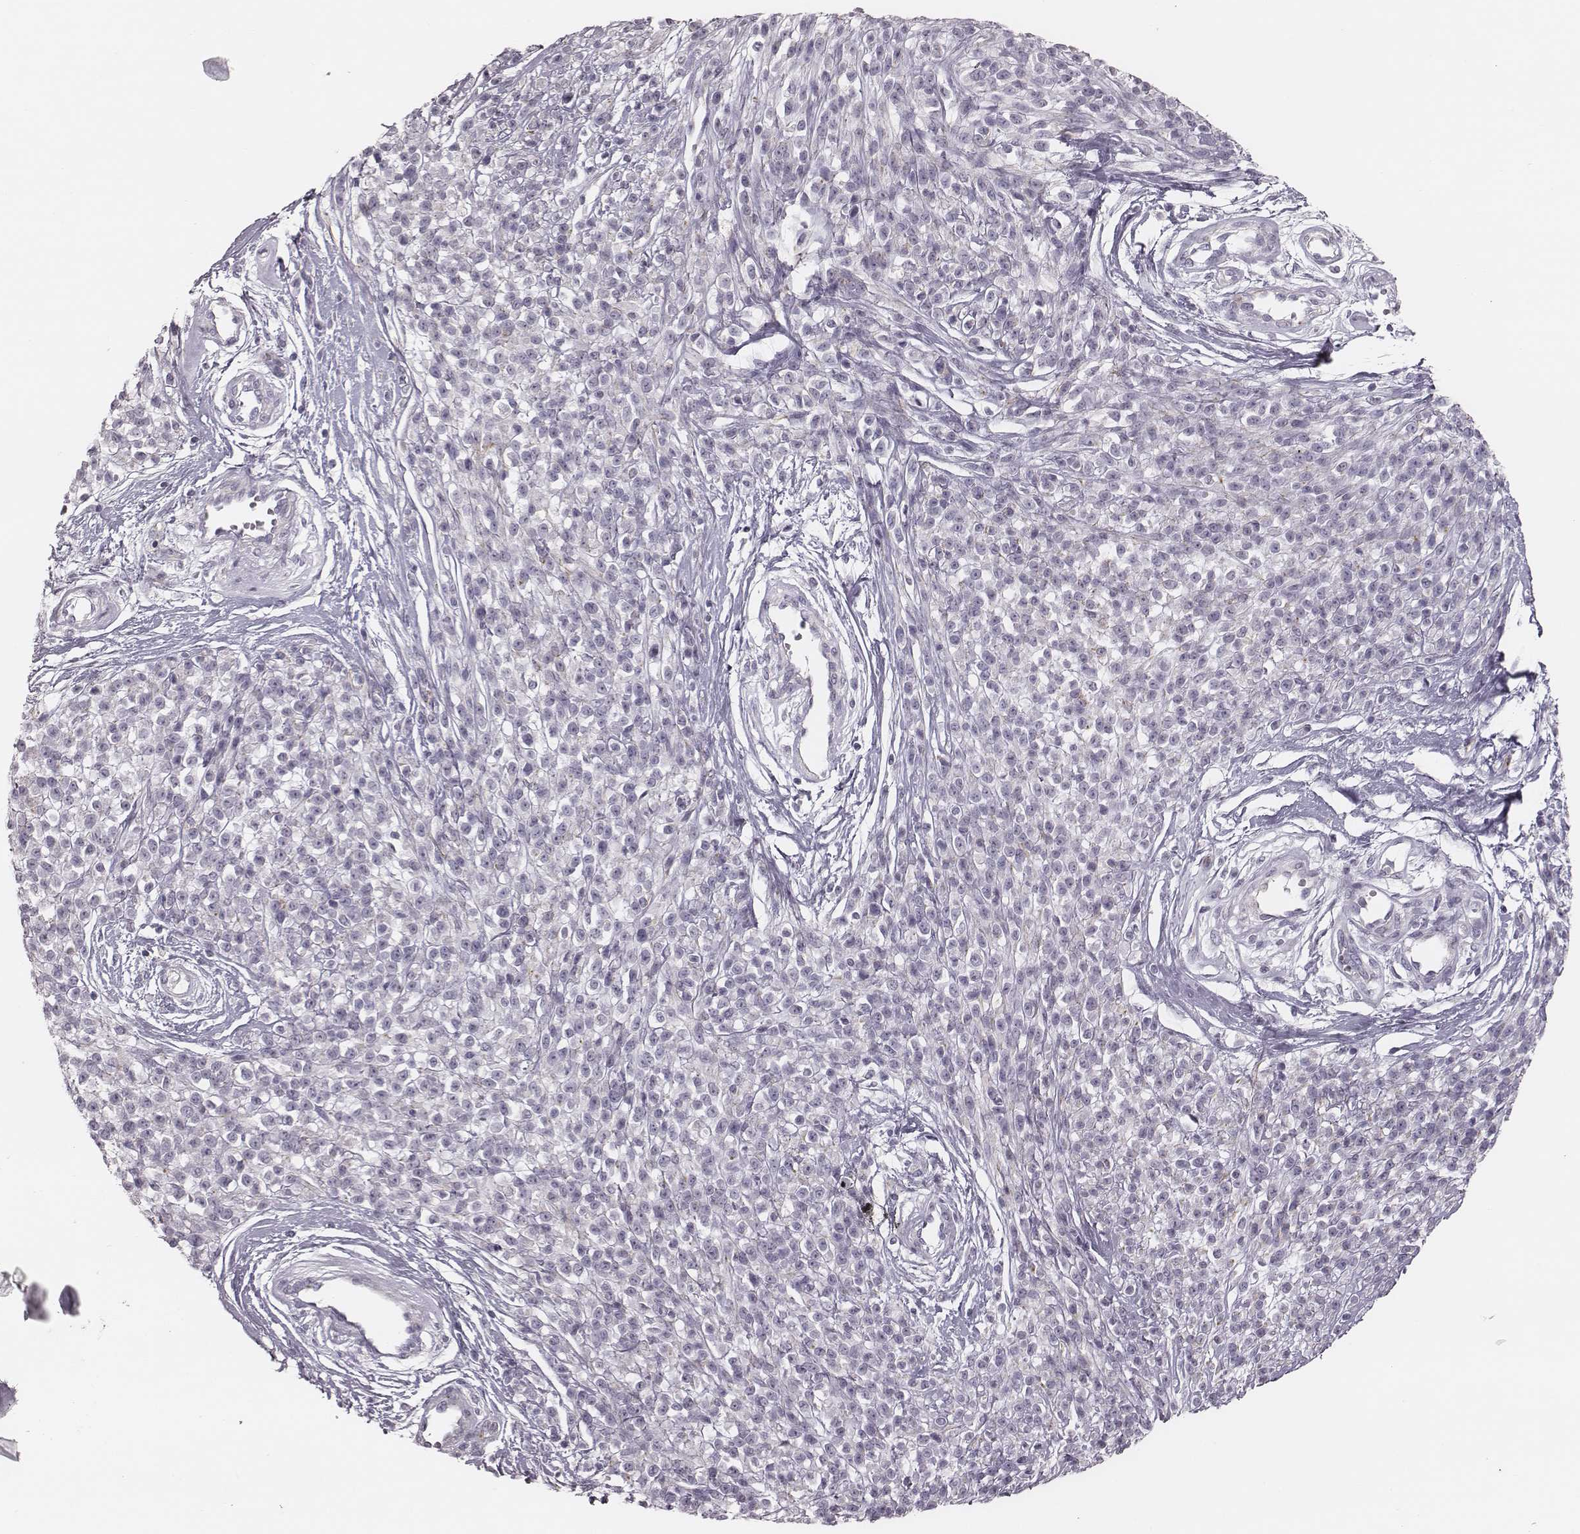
{"staining": {"intensity": "negative", "quantity": "none", "location": "none"}, "tissue": "melanoma", "cell_type": "Tumor cells", "image_type": "cancer", "snomed": [{"axis": "morphology", "description": "Malignant melanoma, NOS"}, {"axis": "topography", "description": "Skin"}, {"axis": "topography", "description": "Skin of trunk"}], "caption": "Tumor cells show no significant positivity in melanoma.", "gene": "SPA17", "patient": {"sex": "male", "age": 74}}